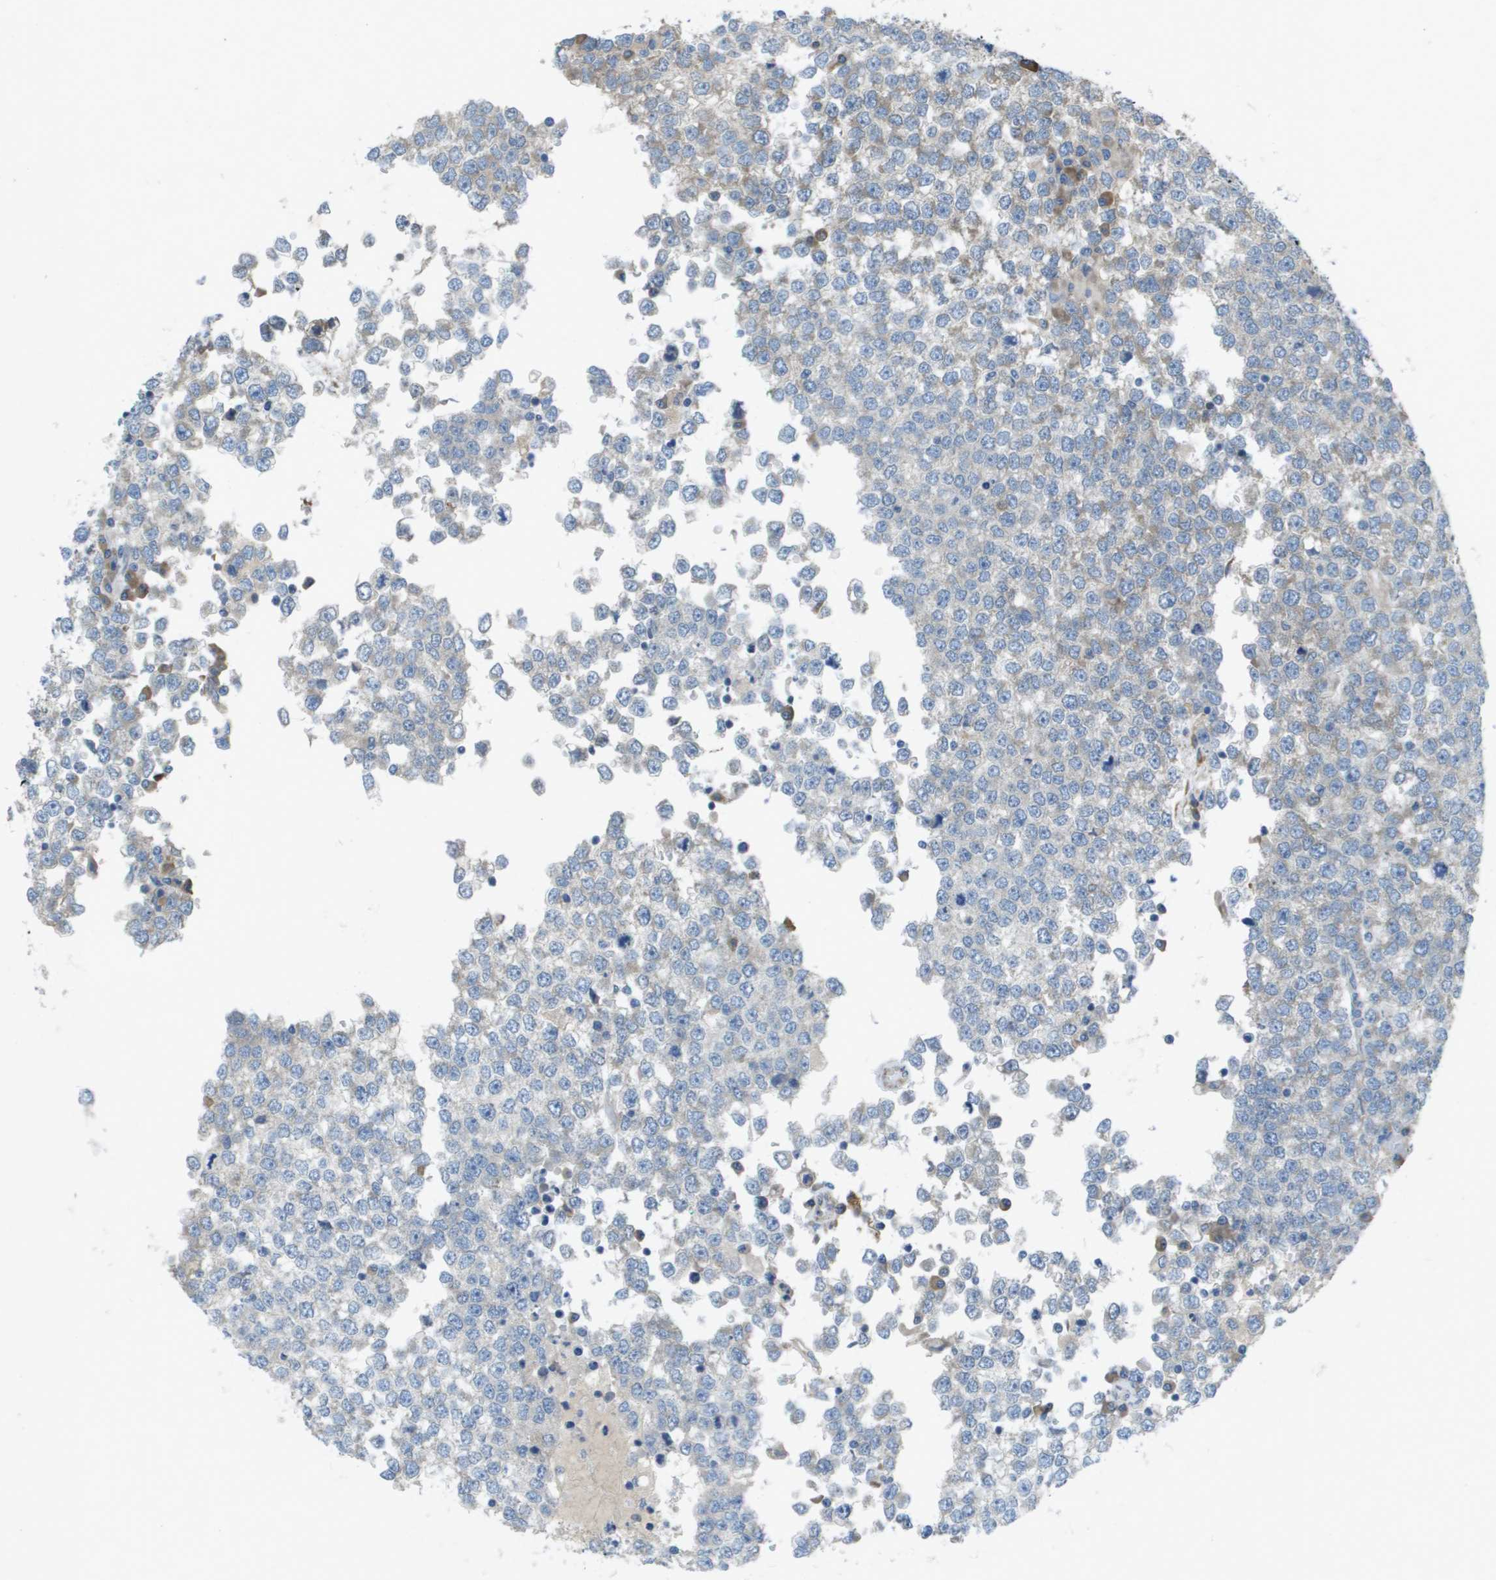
{"staining": {"intensity": "negative", "quantity": "none", "location": "none"}, "tissue": "testis cancer", "cell_type": "Tumor cells", "image_type": "cancer", "snomed": [{"axis": "morphology", "description": "Seminoma, NOS"}, {"axis": "topography", "description": "Testis"}], "caption": "Immunohistochemistry micrograph of testis cancer stained for a protein (brown), which shows no positivity in tumor cells.", "gene": "CLCN2", "patient": {"sex": "male", "age": 65}}